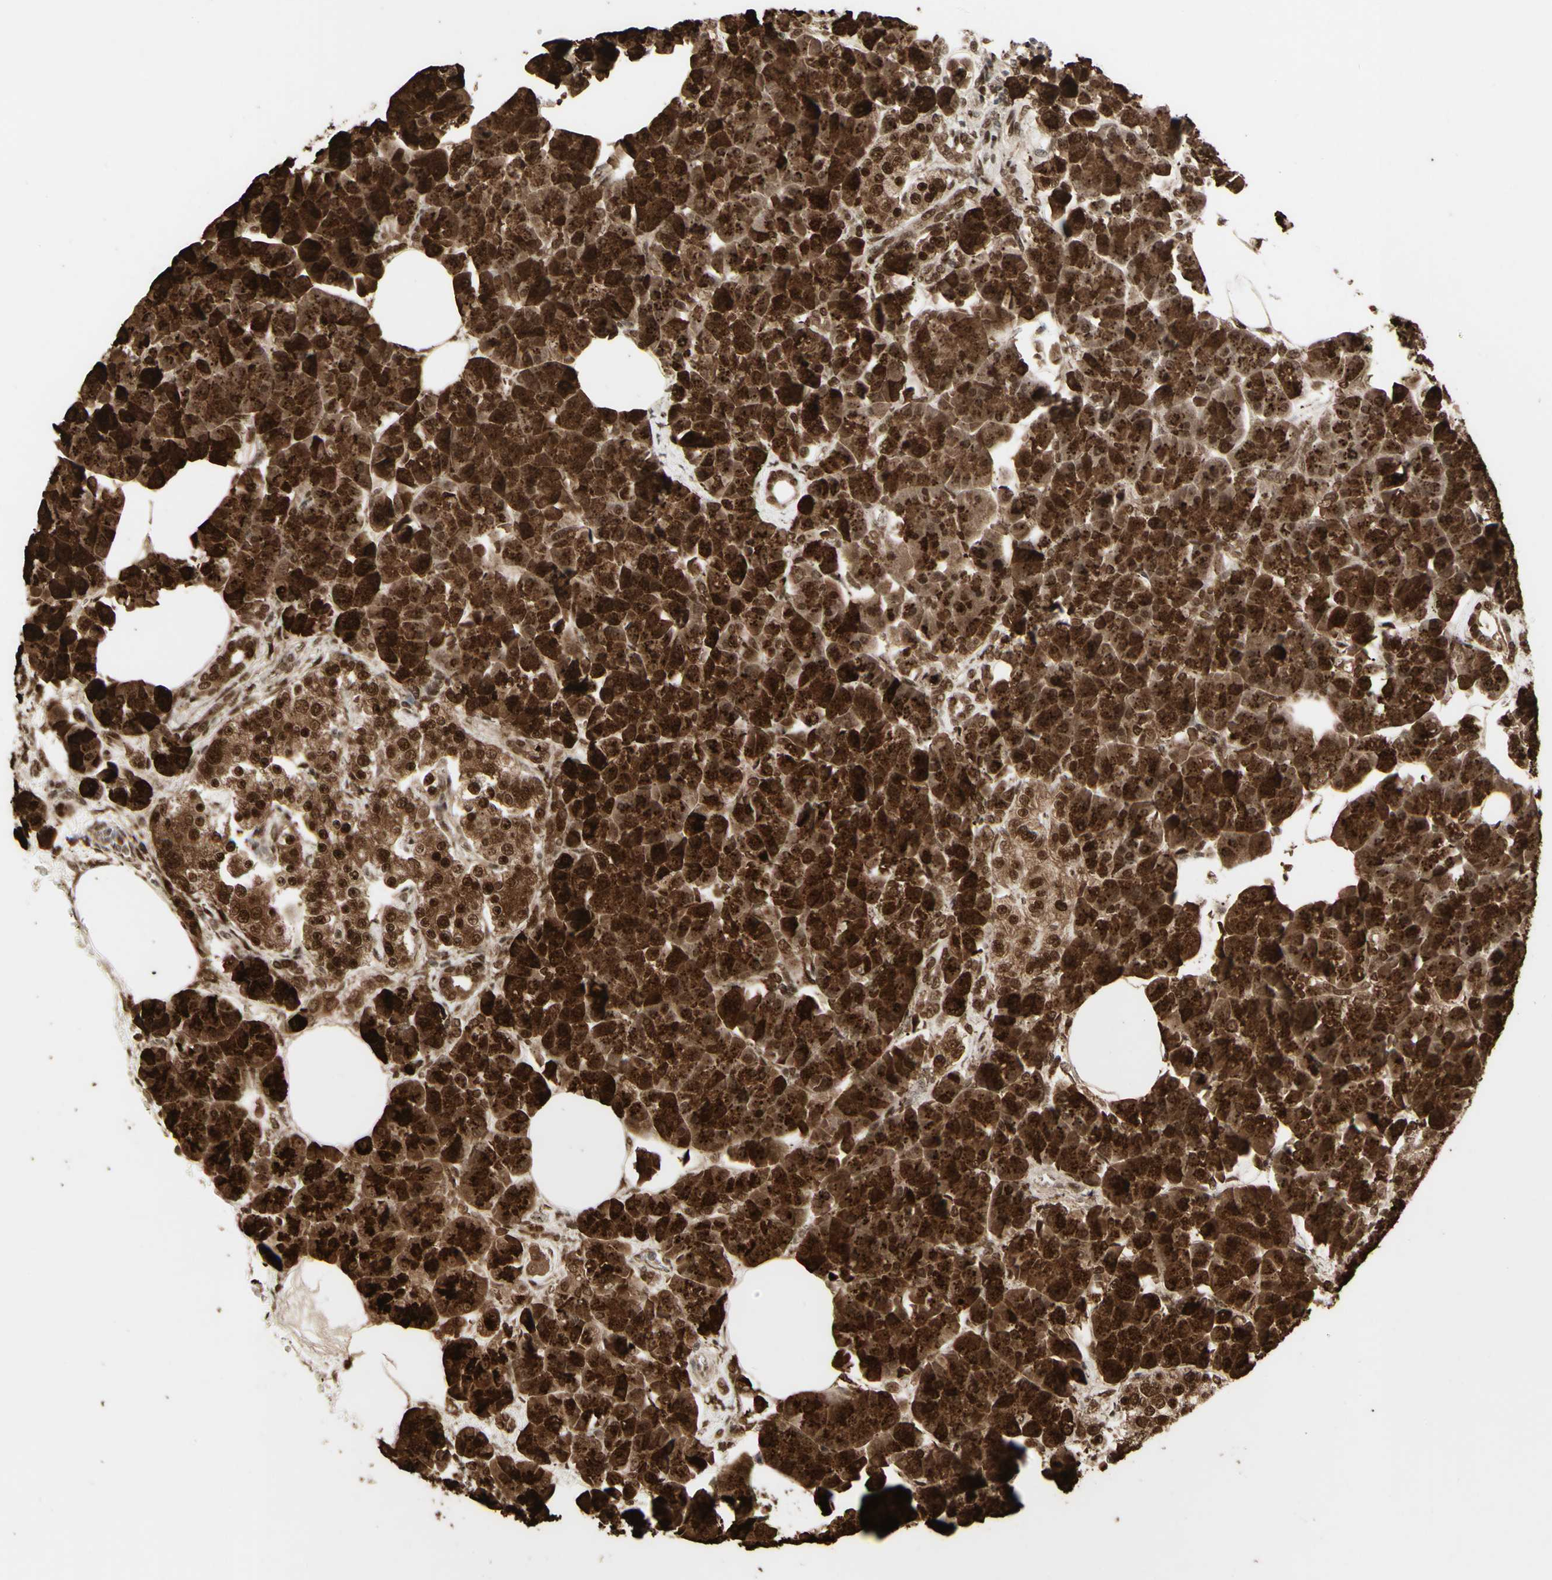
{"staining": {"intensity": "strong", "quantity": ">75%", "location": "cytoplasmic/membranous,nuclear"}, "tissue": "pancreas", "cell_type": "Exocrine glandular cells", "image_type": "normal", "snomed": [{"axis": "morphology", "description": "Normal tissue, NOS"}, {"axis": "topography", "description": "Pancreas"}], "caption": "Immunohistochemistry (DAB (3,3'-diaminobenzidine)) staining of benign pancreas reveals strong cytoplasmic/membranous,nuclear protein staining in approximately >75% of exocrine glandular cells. (IHC, brightfield microscopy, high magnification).", "gene": "CBX1", "patient": {"sex": "female", "age": 70}}